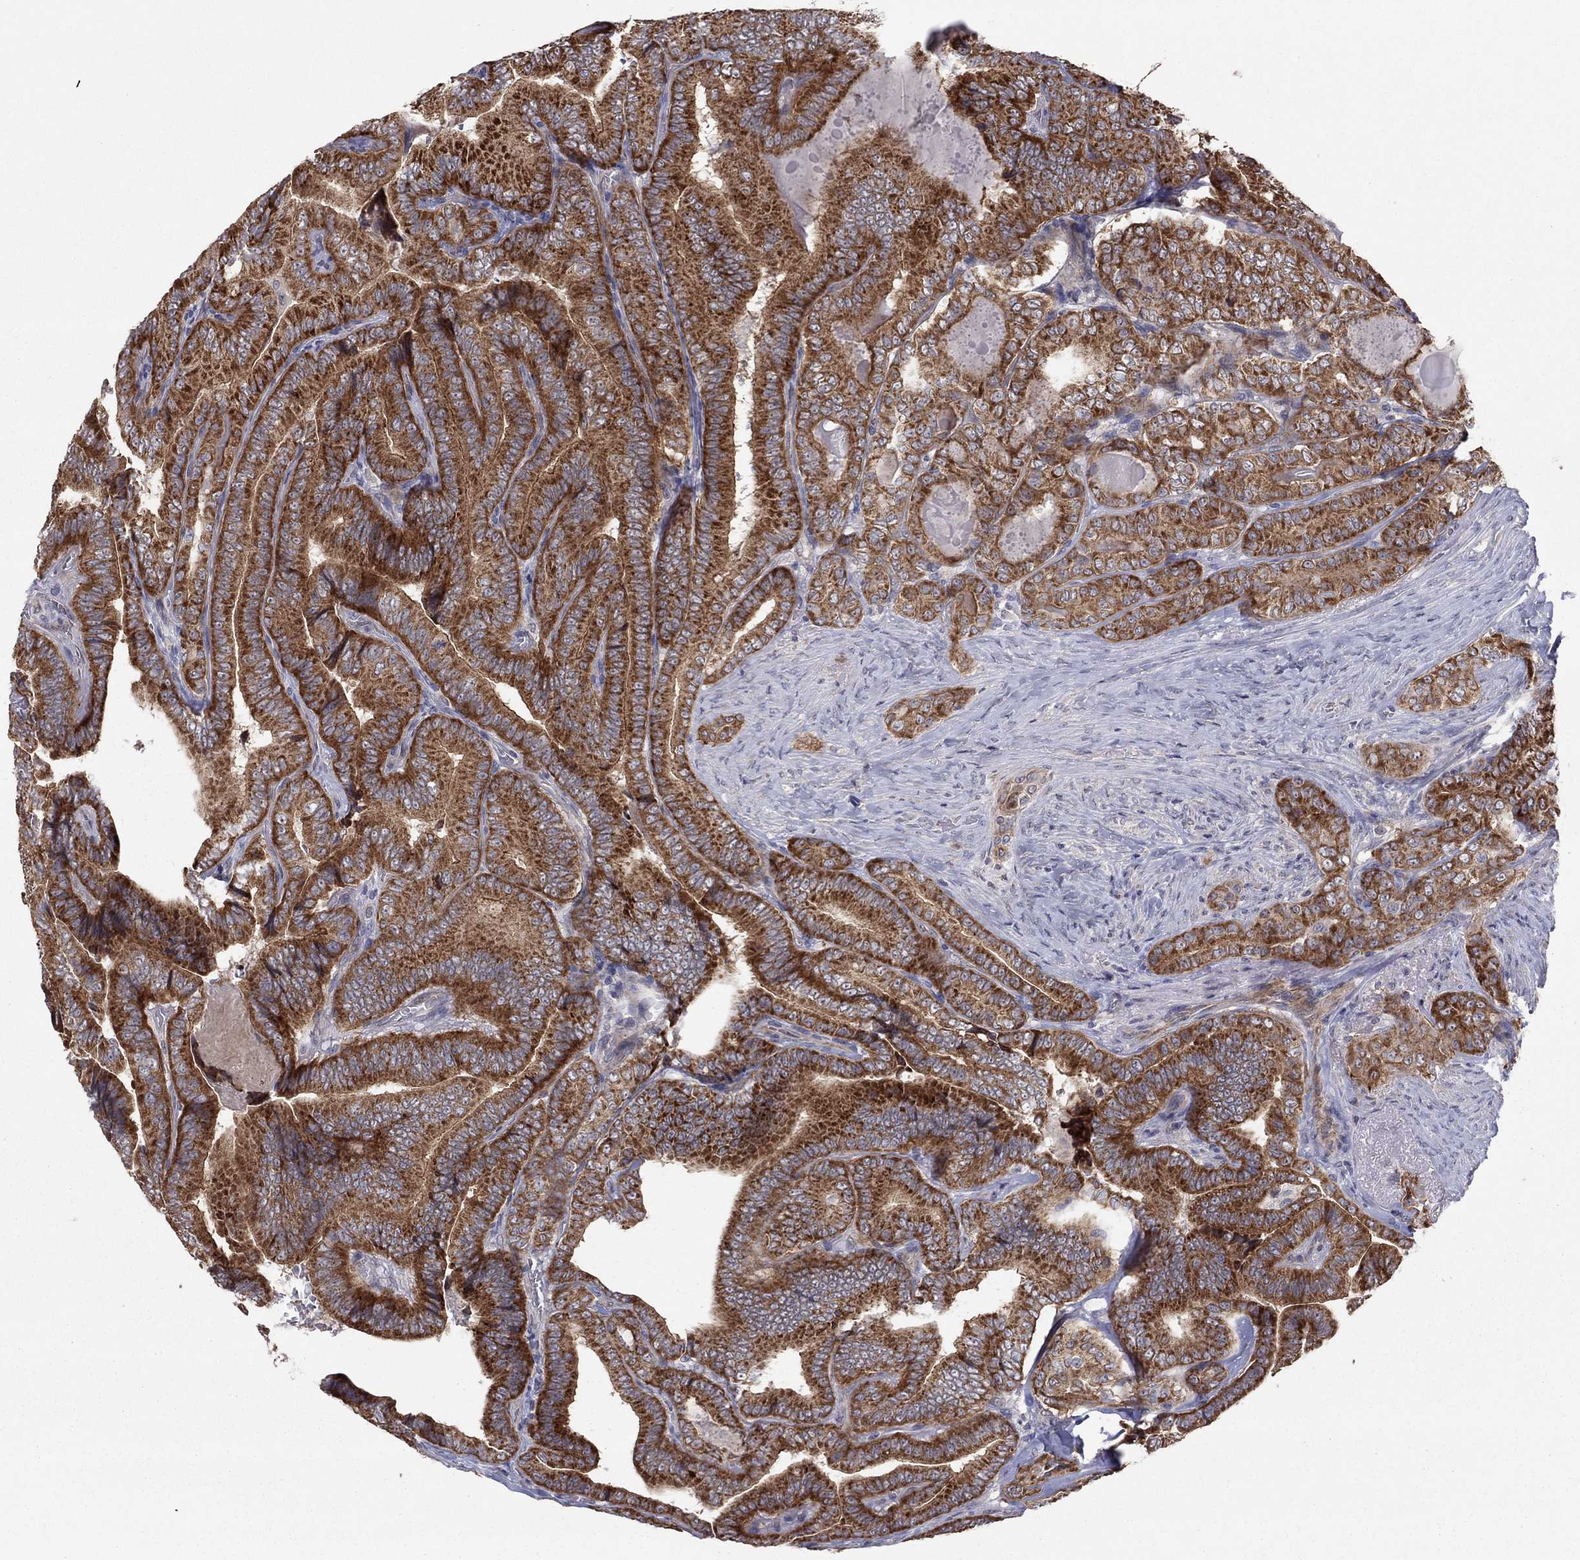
{"staining": {"intensity": "strong", "quantity": ">75%", "location": "cytoplasmic/membranous"}, "tissue": "thyroid cancer", "cell_type": "Tumor cells", "image_type": "cancer", "snomed": [{"axis": "morphology", "description": "Papillary adenocarcinoma, NOS"}, {"axis": "topography", "description": "Thyroid gland"}], "caption": "Immunohistochemistry staining of papillary adenocarcinoma (thyroid), which demonstrates high levels of strong cytoplasmic/membranous staining in about >75% of tumor cells indicating strong cytoplasmic/membranous protein expression. The staining was performed using DAB (brown) for protein detection and nuclei were counterstained in hematoxylin (blue).", "gene": "CRACDL", "patient": {"sex": "male", "age": 61}}